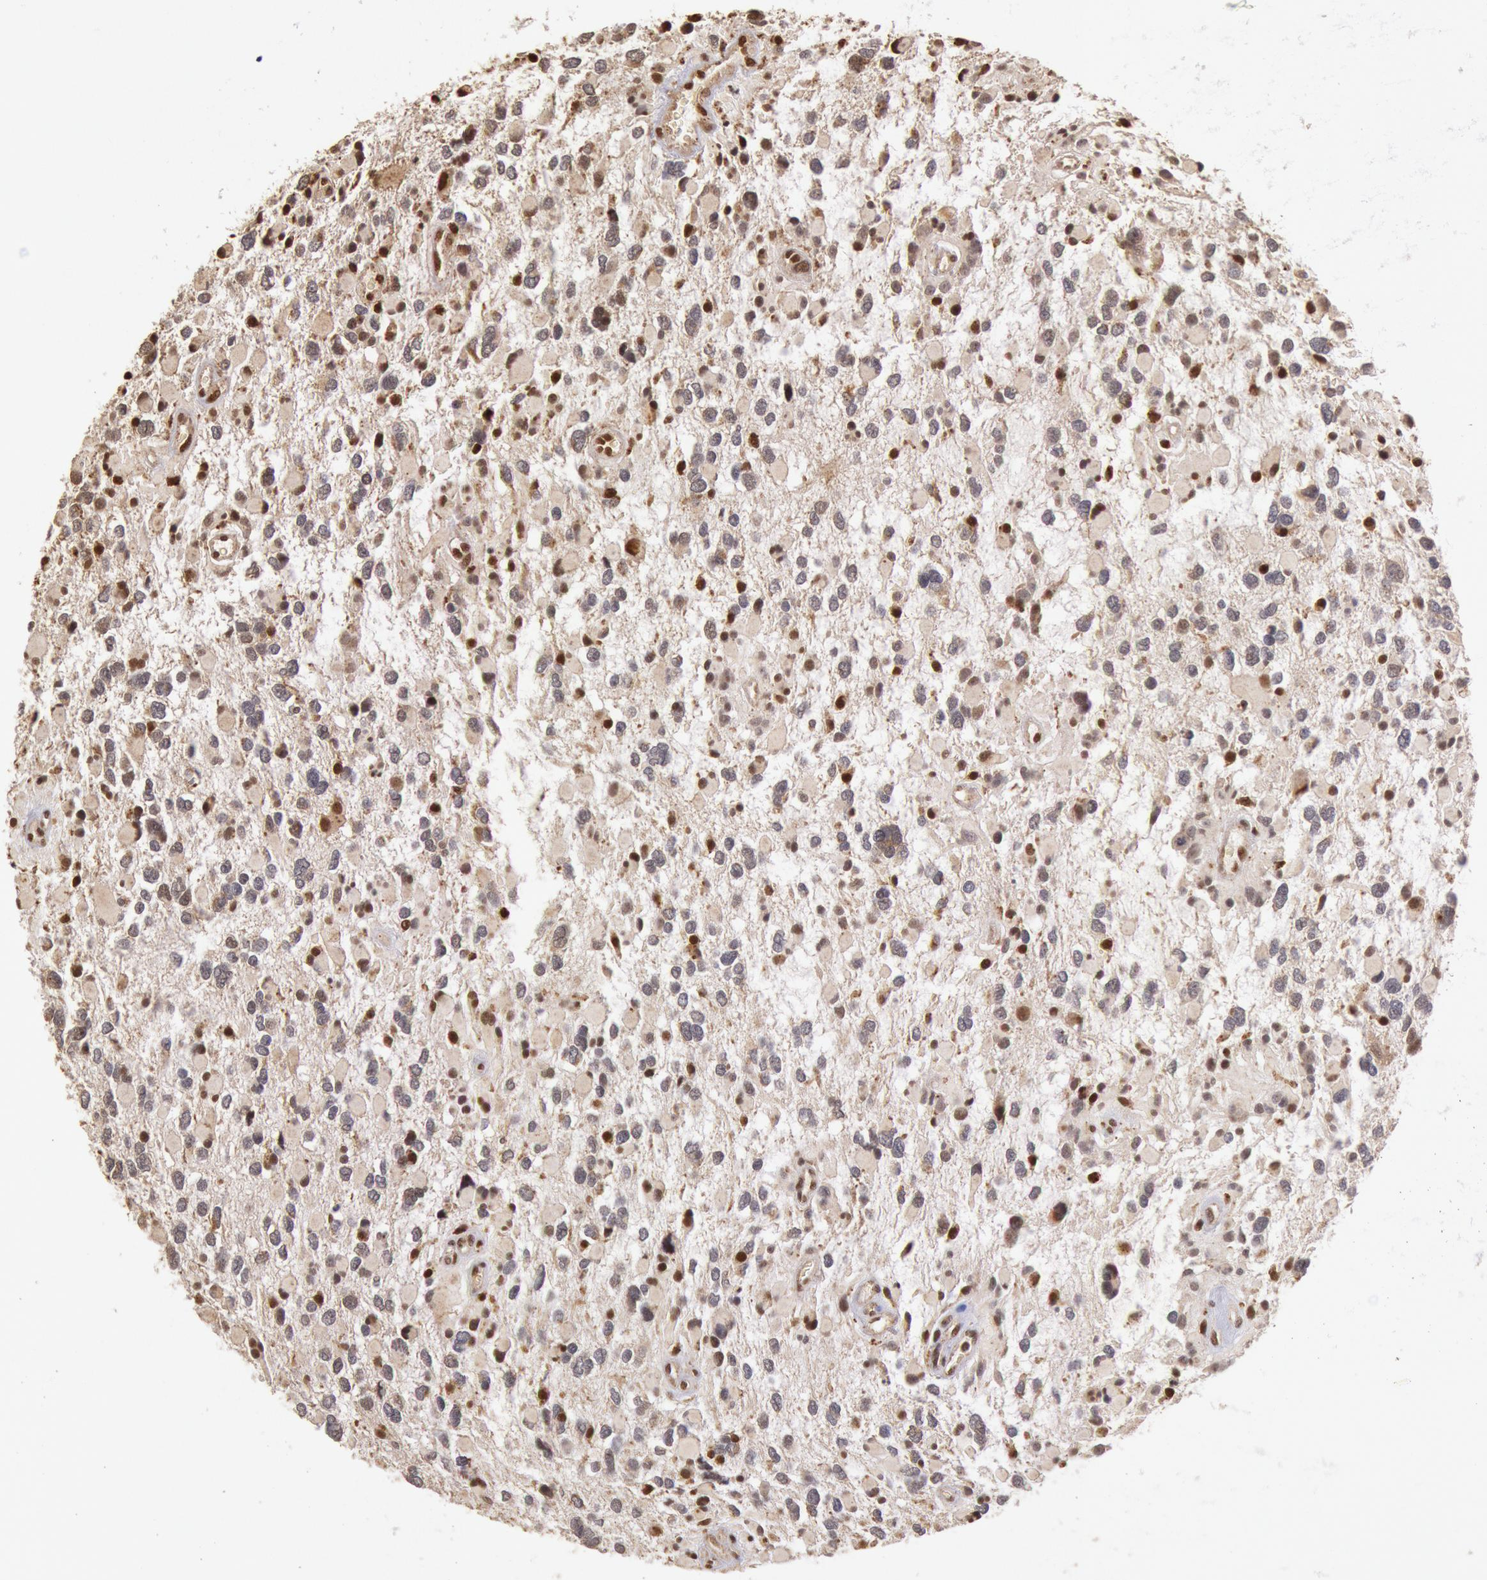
{"staining": {"intensity": "weak", "quantity": "<25%", "location": "nuclear"}, "tissue": "glioma", "cell_type": "Tumor cells", "image_type": "cancer", "snomed": [{"axis": "morphology", "description": "Glioma, malignant, High grade"}, {"axis": "topography", "description": "Brain"}], "caption": "Glioma was stained to show a protein in brown. There is no significant expression in tumor cells. (DAB (3,3'-diaminobenzidine) immunohistochemistry with hematoxylin counter stain).", "gene": "LIG4", "patient": {"sex": "female", "age": 37}}